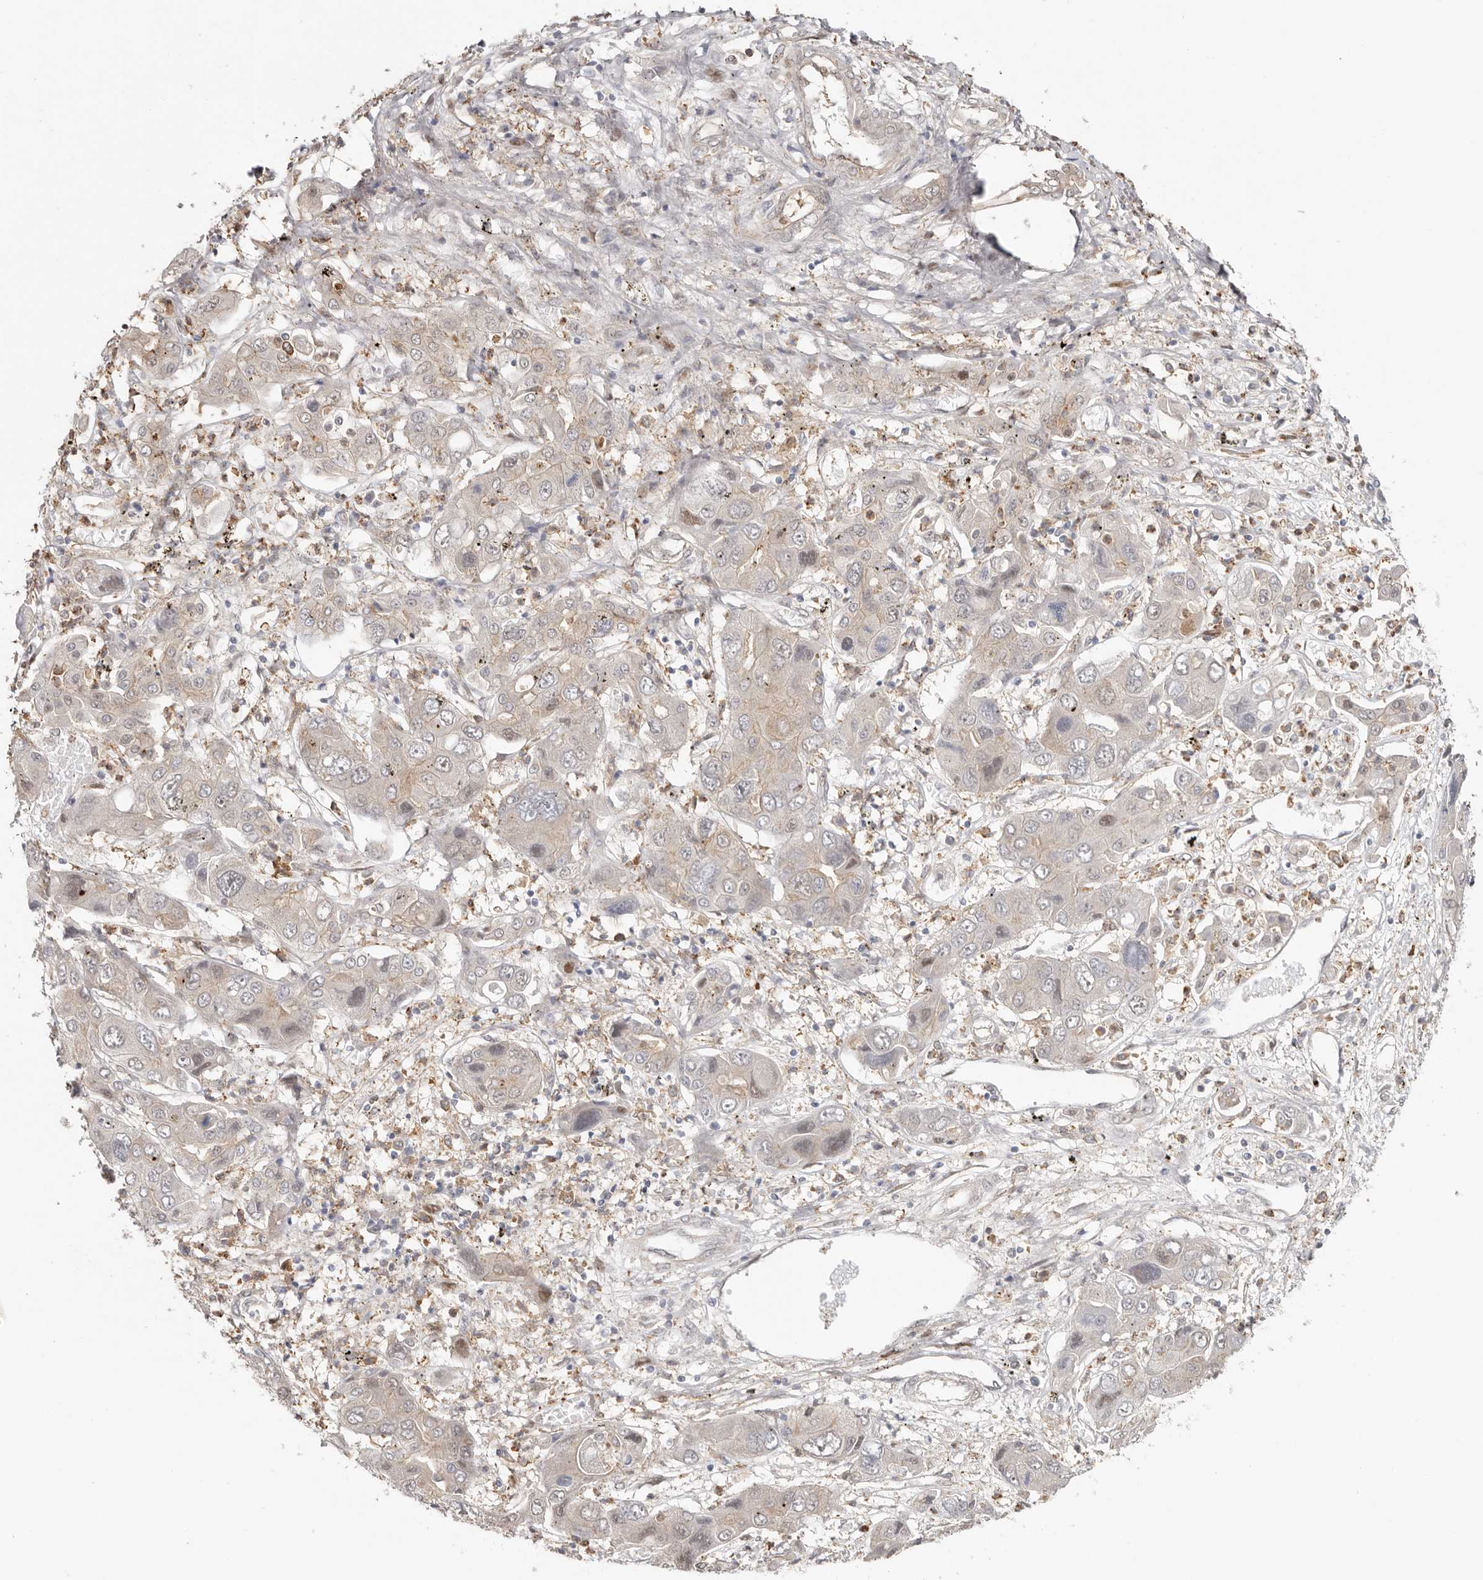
{"staining": {"intensity": "weak", "quantity": "<25%", "location": "cytoplasmic/membranous"}, "tissue": "liver cancer", "cell_type": "Tumor cells", "image_type": "cancer", "snomed": [{"axis": "morphology", "description": "Cholangiocarcinoma"}, {"axis": "topography", "description": "Liver"}], "caption": "This is an immunohistochemistry image of human cholangiocarcinoma (liver). There is no staining in tumor cells.", "gene": "MSRB2", "patient": {"sex": "male", "age": 67}}